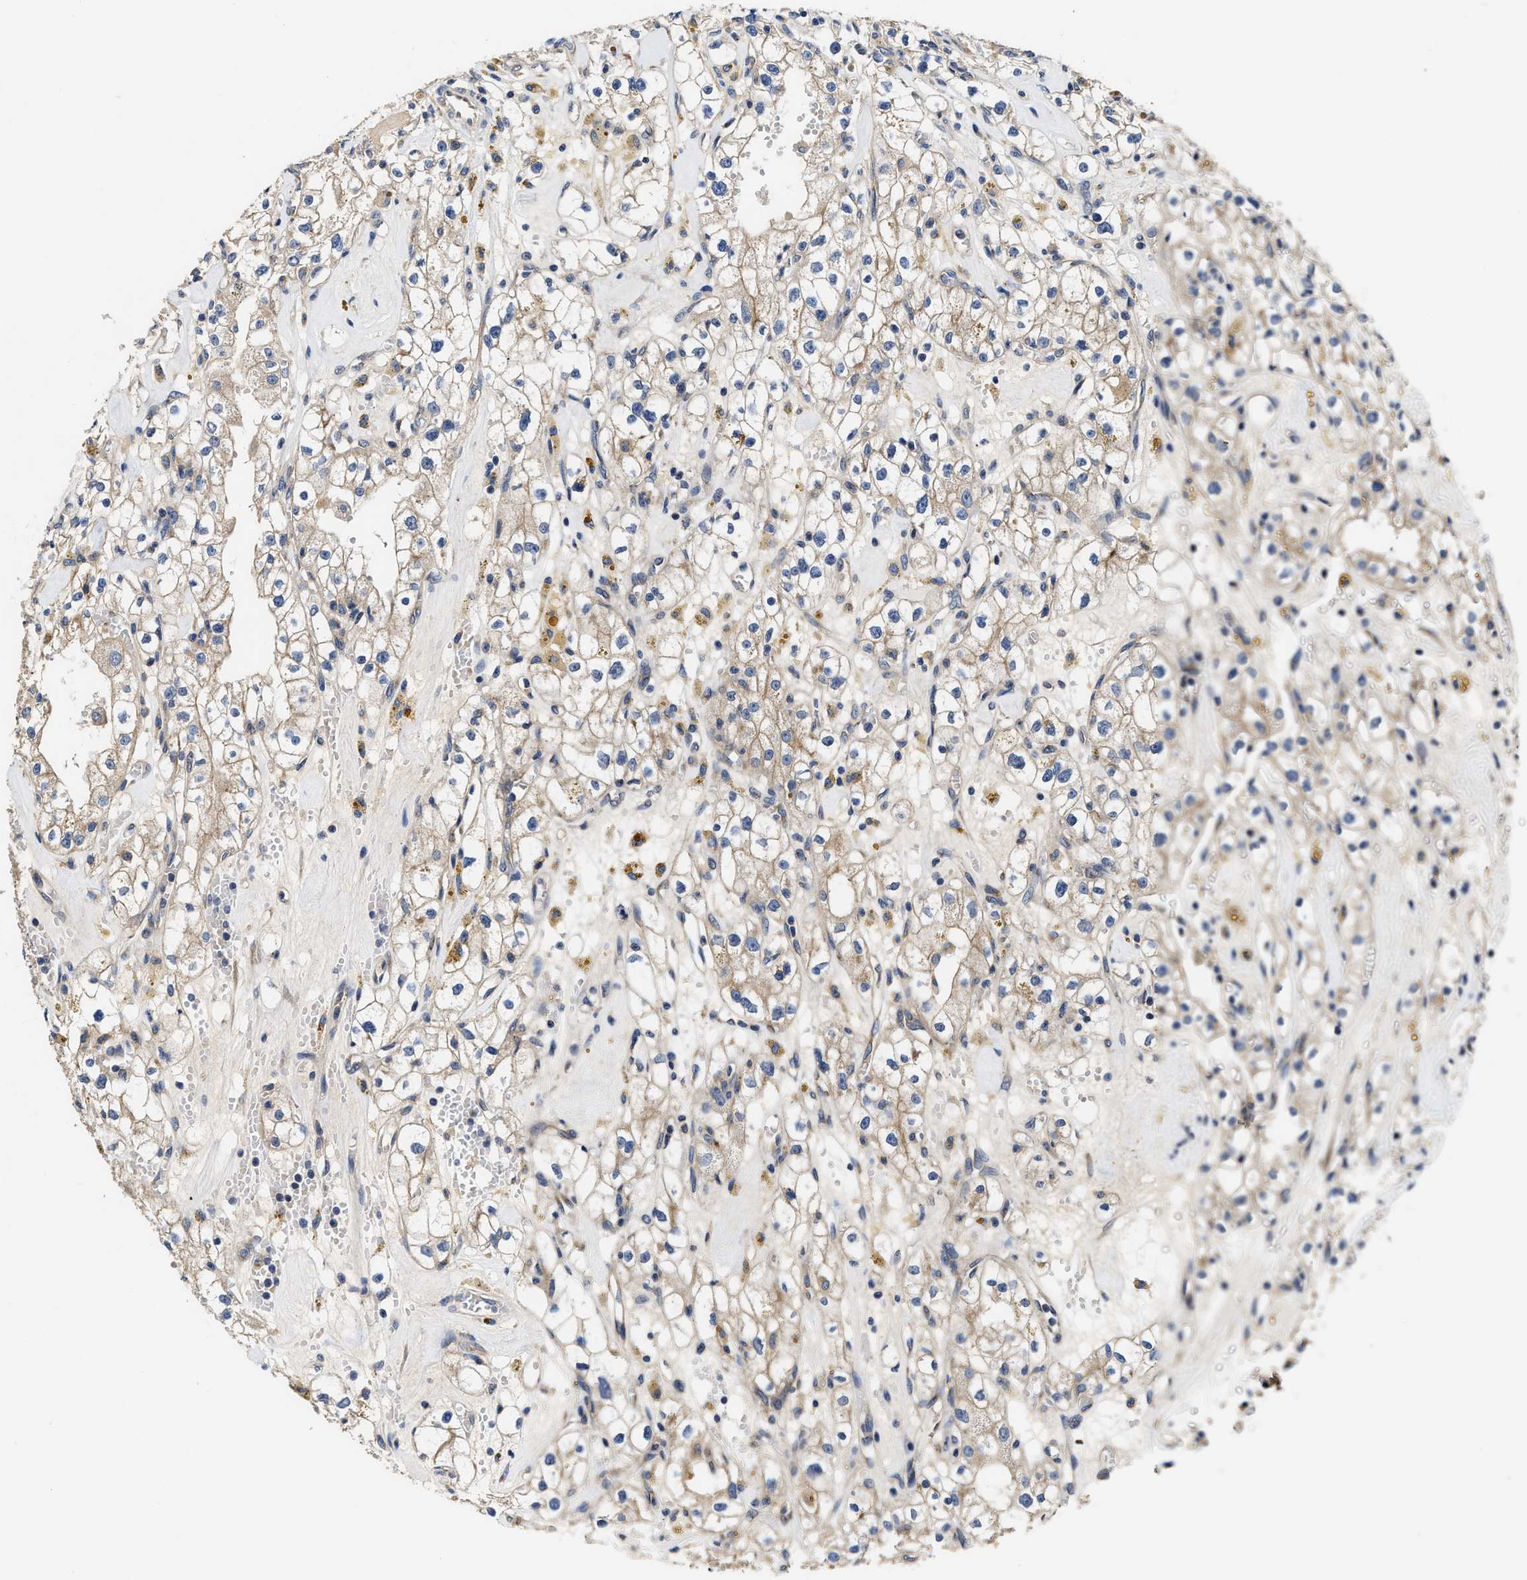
{"staining": {"intensity": "weak", "quantity": ">75%", "location": "cytoplasmic/membranous"}, "tissue": "renal cancer", "cell_type": "Tumor cells", "image_type": "cancer", "snomed": [{"axis": "morphology", "description": "Adenocarcinoma, NOS"}, {"axis": "topography", "description": "Kidney"}], "caption": "Renal cancer (adenocarcinoma) was stained to show a protein in brown. There is low levels of weak cytoplasmic/membranous staining in approximately >75% of tumor cells.", "gene": "TRAF6", "patient": {"sex": "male", "age": 56}}